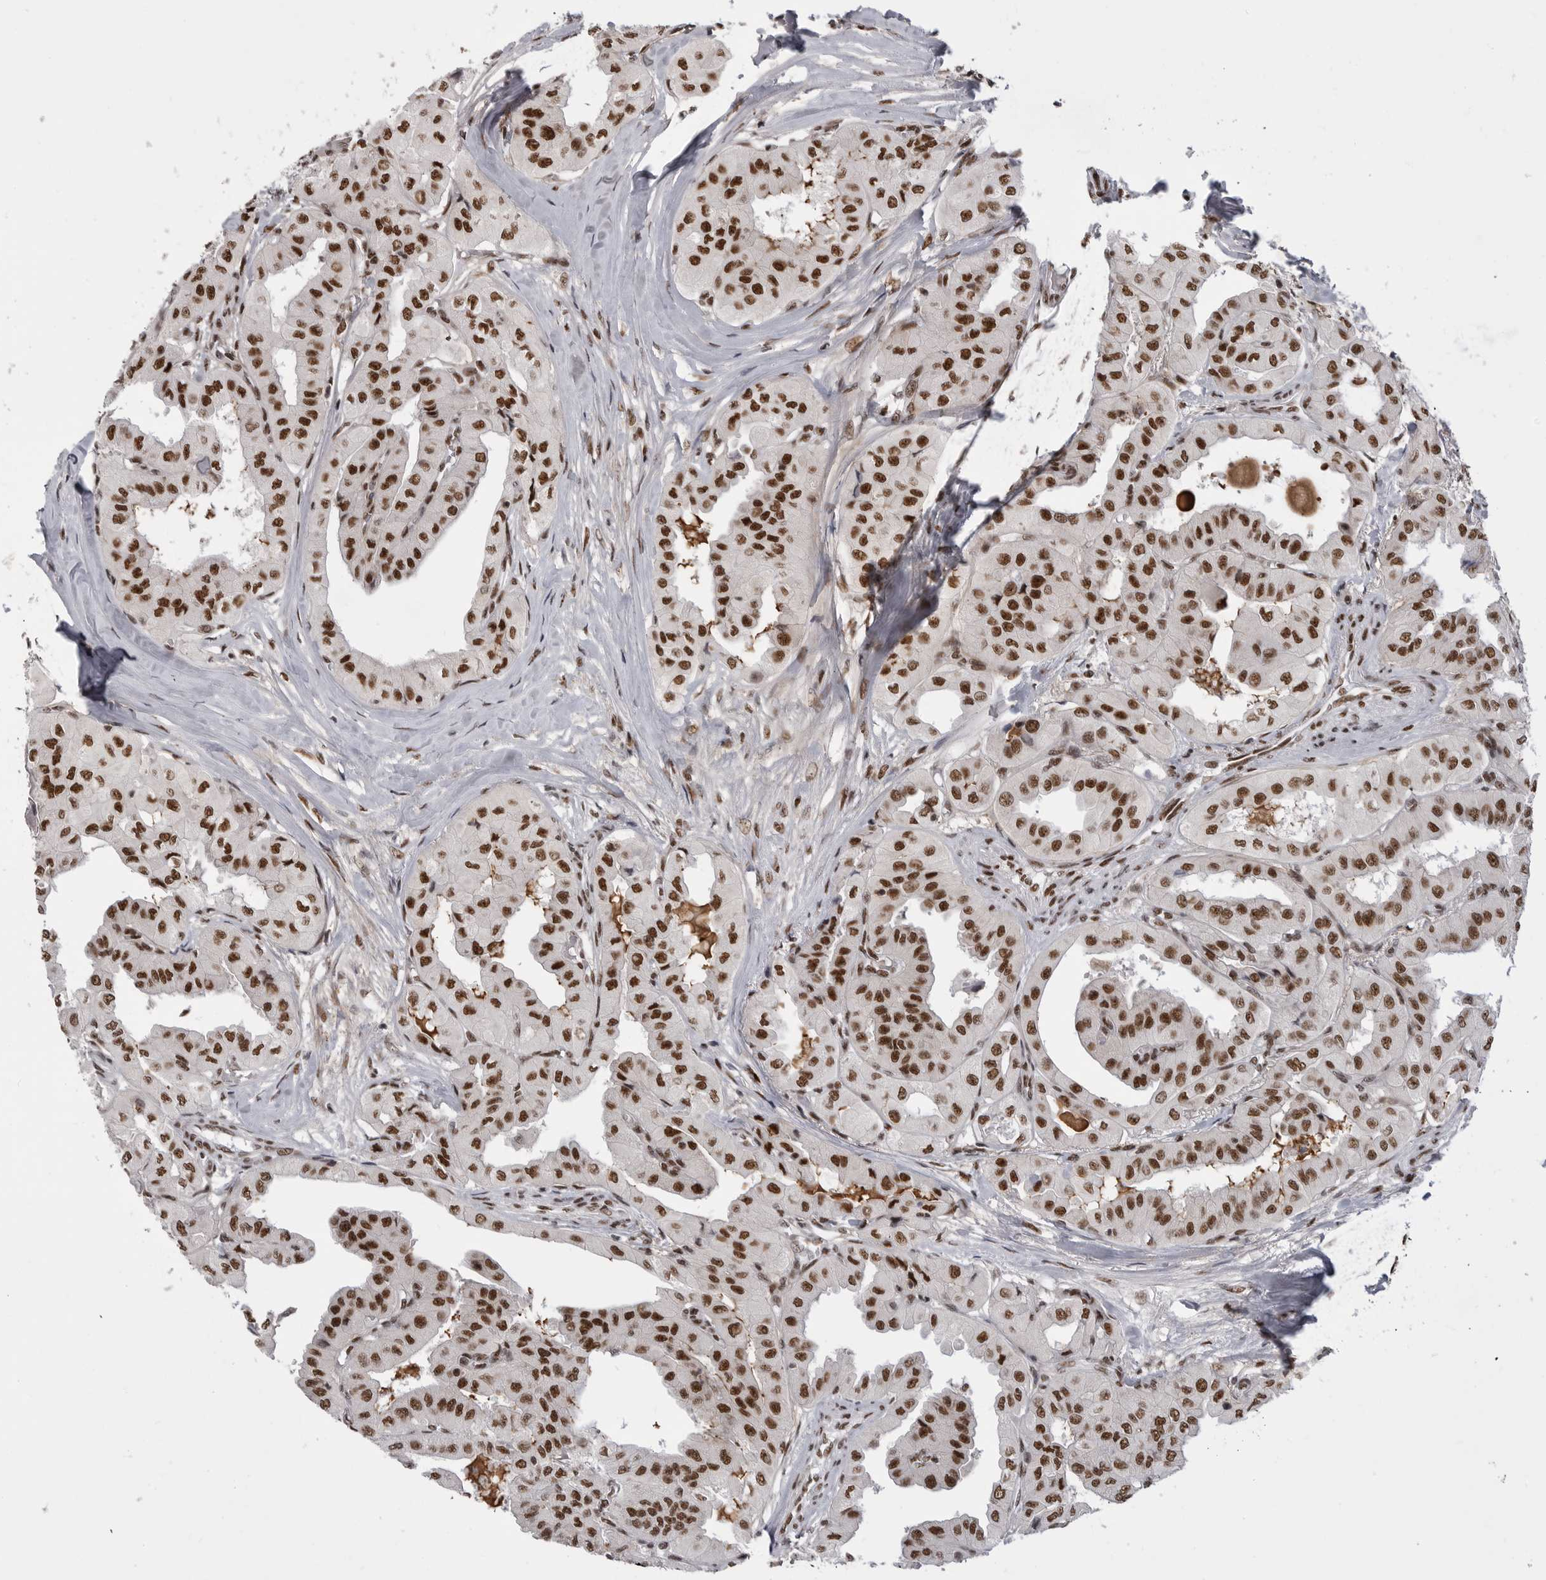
{"staining": {"intensity": "strong", "quantity": ">75%", "location": "nuclear"}, "tissue": "thyroid cancer", "cell_type": "Tumor cells", "image_type": "cancer", "snomed": [{"axis": "morphology", "description": "Papillary adenocarcinoma, NOS"}, {"axis": "topography", "description": "Thyroid gland"}], "caption": "This histopathology image shows immunohistochemistry staining of human thyroid cancer, with high strong nuclear positivity in about >75% of tumor cells.", "gene": "PPP1R8", "patient": {"sex": "female", "age": 59}}